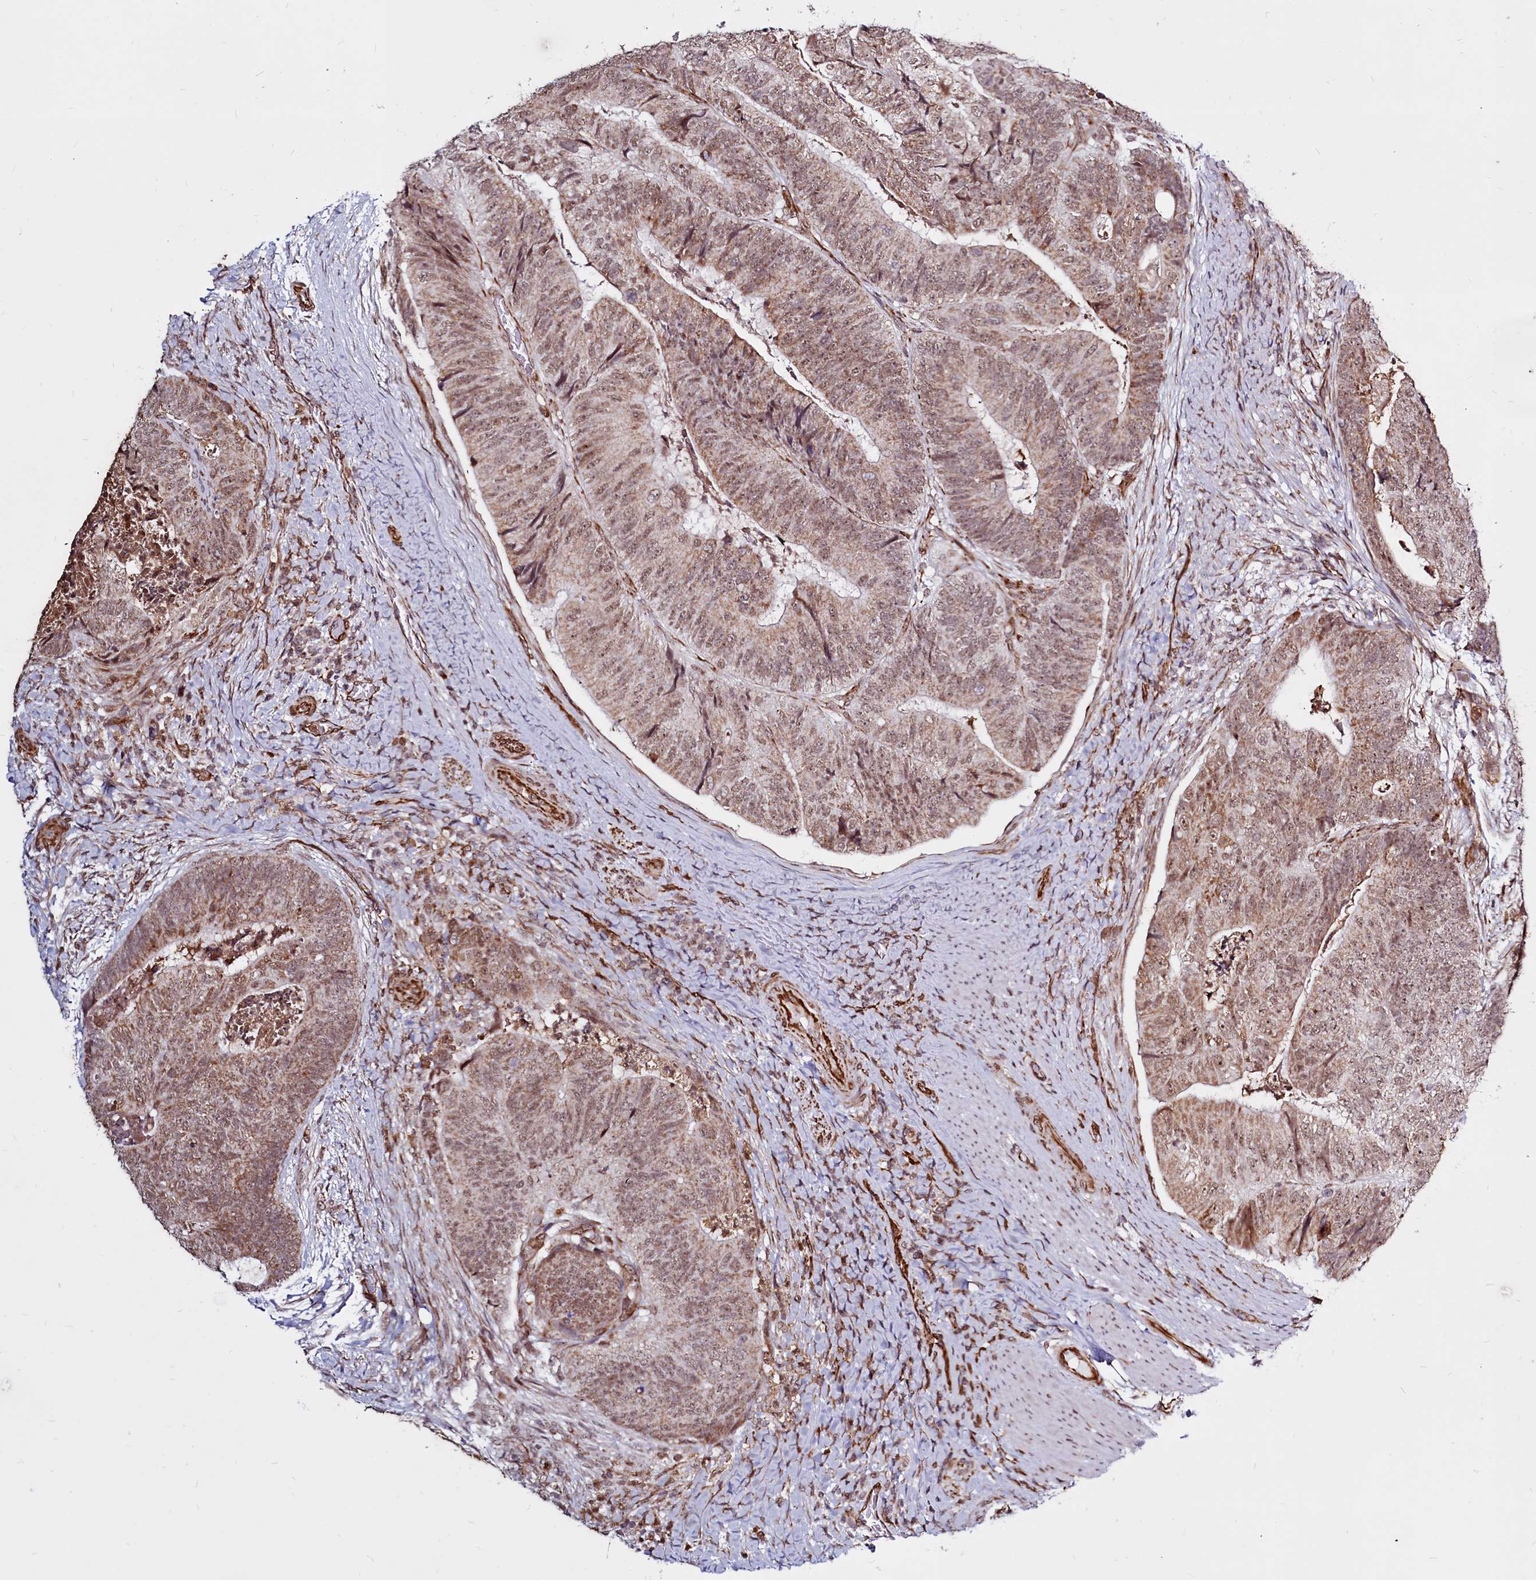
{"staining": {"intensity": "moderate", "quantity": ">75%", "location": "cytoplasmic/membranous,nuclear"}, "tissue": "colorectal cancer", "cell_type": "Tumor cells", "image_type": "cancer", "snomed": [{"axis": "morphology", "description": "Adenocarcinoma, NOS"}, {"axis": "topography", "description": "Colon"}], "caption": "This image exhibits colorectal adenocarcinoma stained with immunohistochemistry to label a protein in brown. The cytoplasmic/membranous and nuclear of tumor cells show moderate positivity for the protein. Nuclei are counter-stained blue.", "gene": "CLK3", "patient": {"sex": "female", "age": 67}}